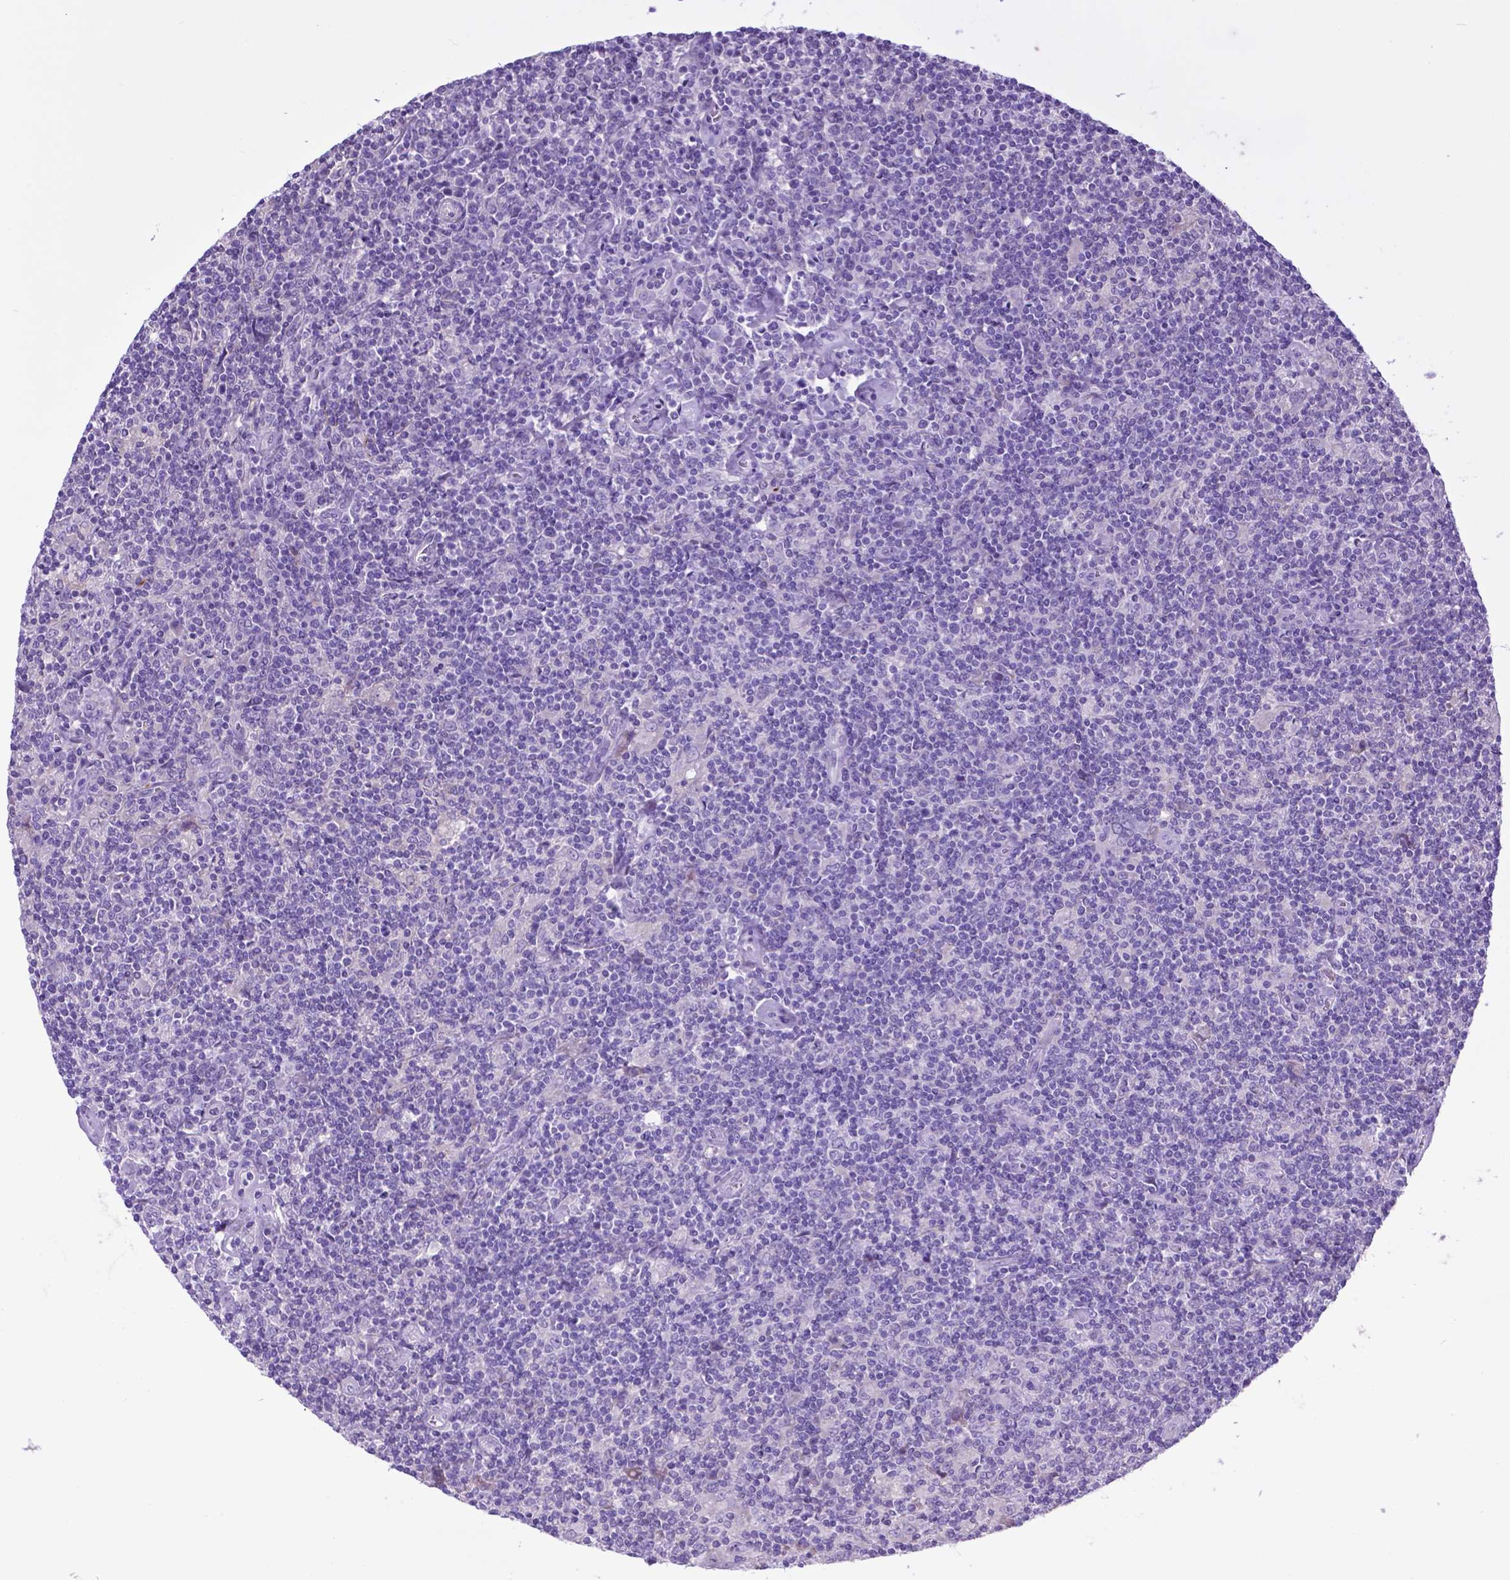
{"staining": {"intensity": "negative", "quantity": "none", "location": "none"}, "tissue": "lymphoma", "cell_type": "Tumor cells", "image_type": "cancer", "snomed": [{"axis": "morphology", "description": "Hodgkin's disease, NOS"}, {"axis": "topography", "description": "Lymph node"}], "caption": "Immunohistochemistry micrograph of neoplastic tissue: lymphoma stained with DAB (3,3'-diaminobenzidine) demonstrates no significant protein staining in tumor cells.", "gene": "ADRA2B", "patient": {"sex": "male", "age": 40}}